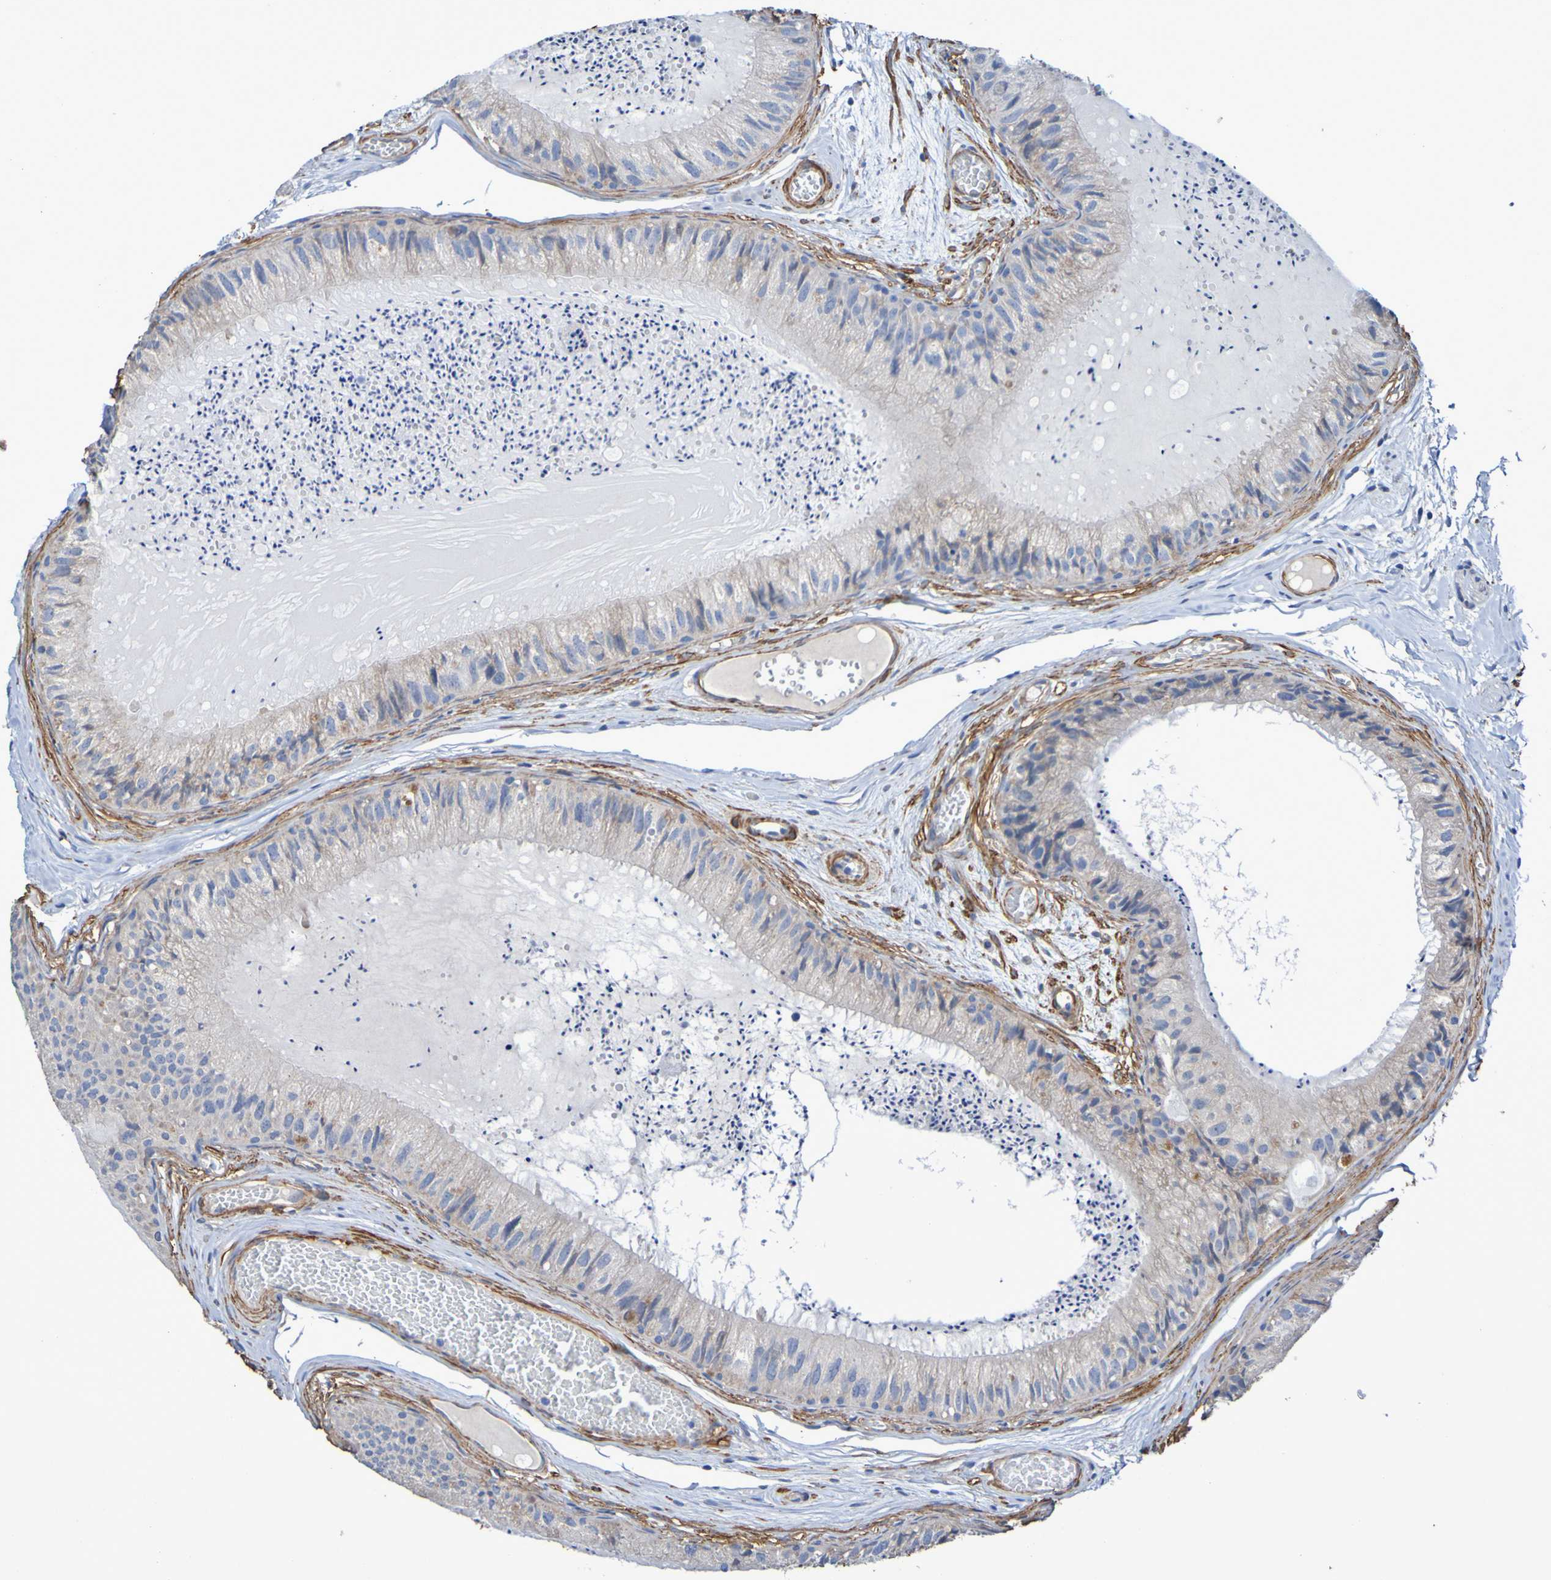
{"staining": {"intensity": "moderate", "quantity": "25%-75%", "location": "cytoplasmic/membranous"}, "tissue": "epididymis", "cell_type": "Glandular cells", "image_type": "normal", "snomed": [{"axis": "morphology", "description": "Normal tissue, NOS"}, {"axis": "topography", "description": "Epididymis"}], "caption": "Immunohistochemical staining of normal epididymis reveals moderate cytoplasmic/membranous protein positivity in approximately 25%-75% of glandular cells.", "gene": "SRPRB", "patient": {"sex": "male", "age": 31}}